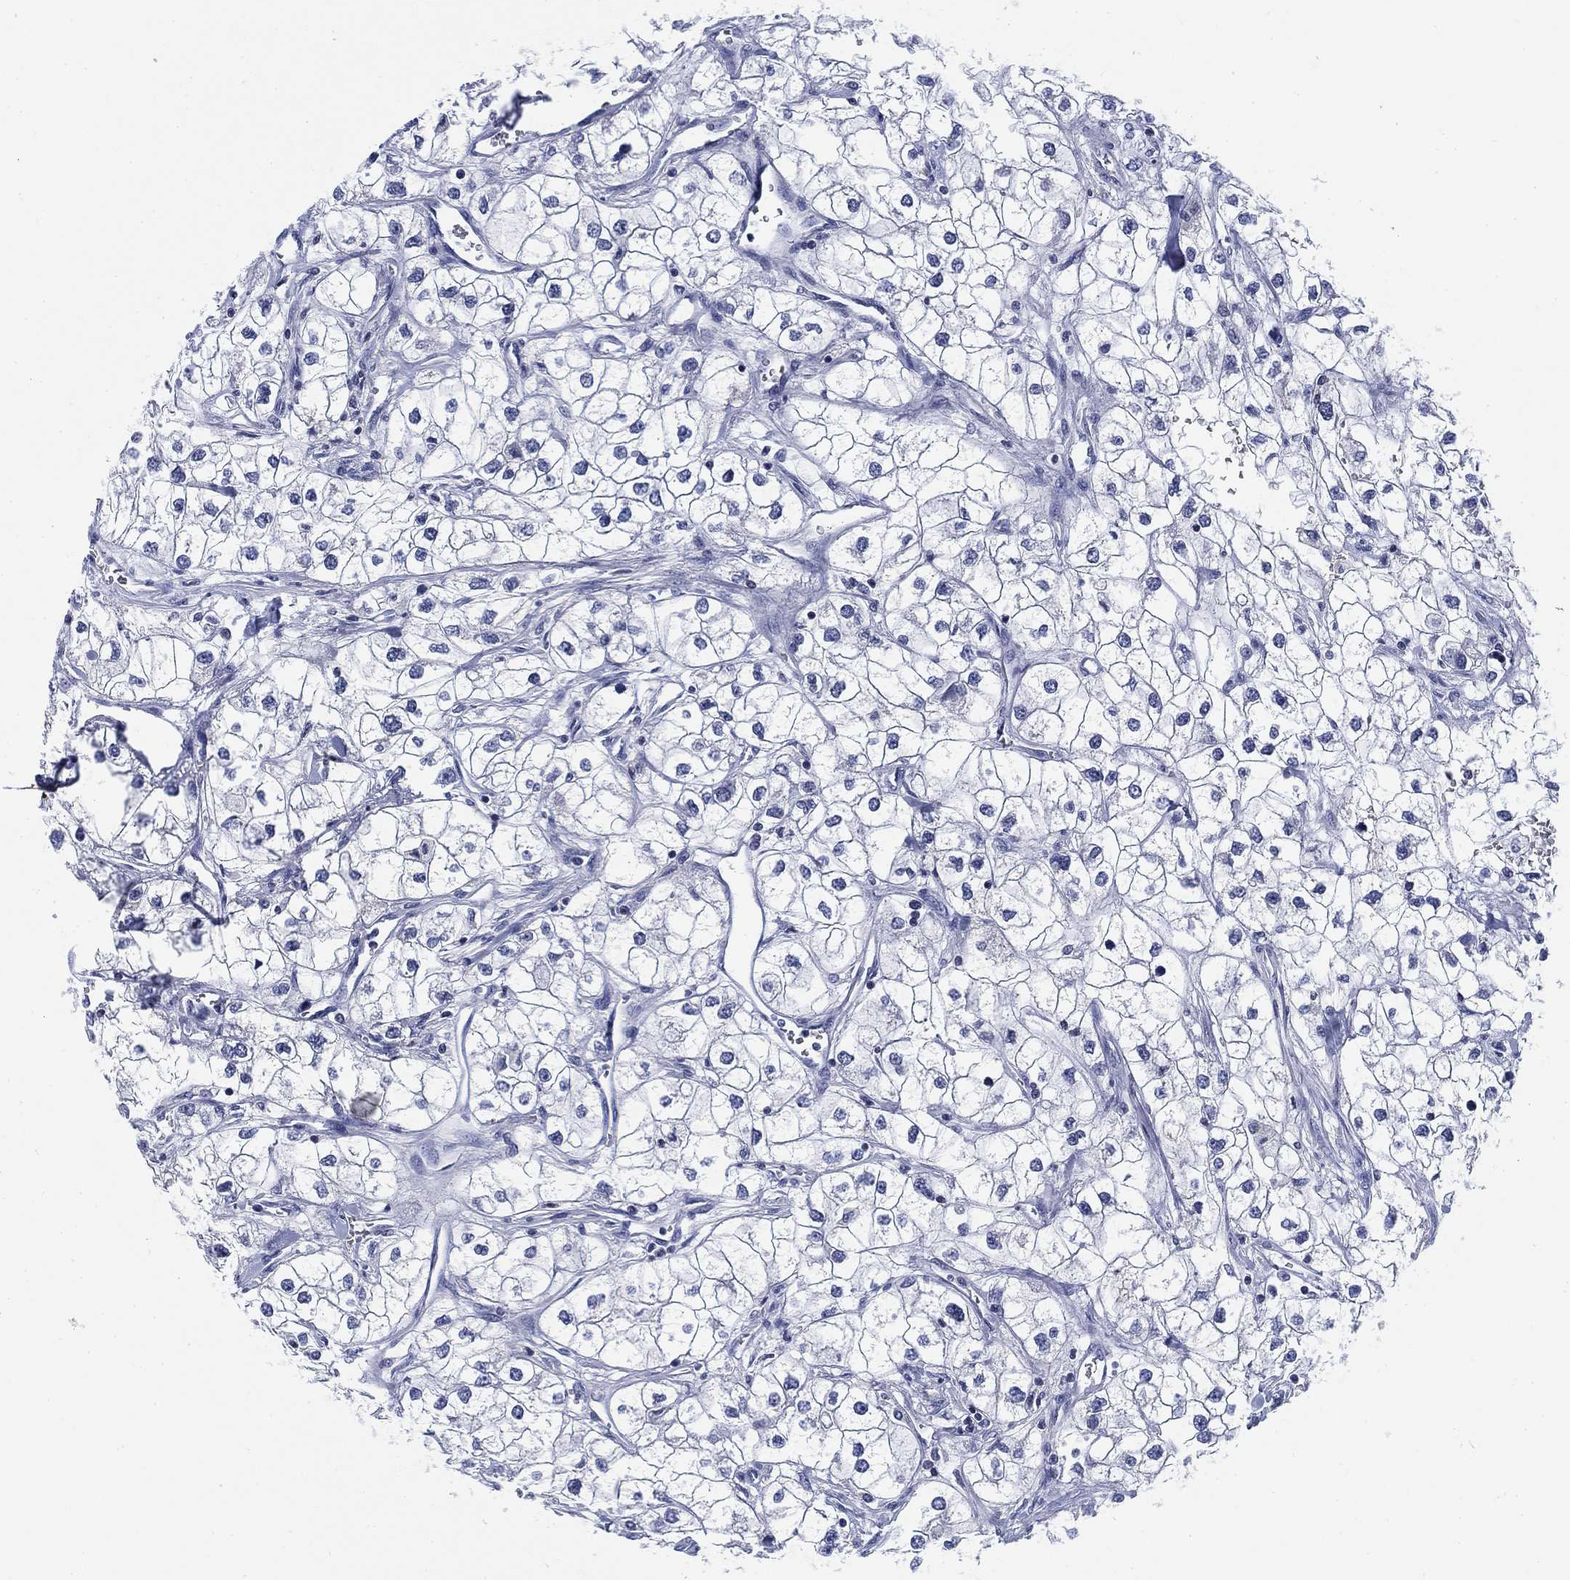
{"staining": {"intensity": "negative", "quantity": "none", "location": "none"}, "tissue": "renal cancer", "cell_type": "Tumor cells", "image_type": "cancer", "snomed": [{"axis": "morphology", "description": "Adenocarcinoma, NOS"}, {"axis": "topography", "description": "Kidney"}], "caption": "Human renal cancer (adenocarcinoma) stained for a protein using immunohistochemistry reveals no staining in tumor cells.", "gene": "FYB1", "patient": {"sex": "male", "age": 59}}